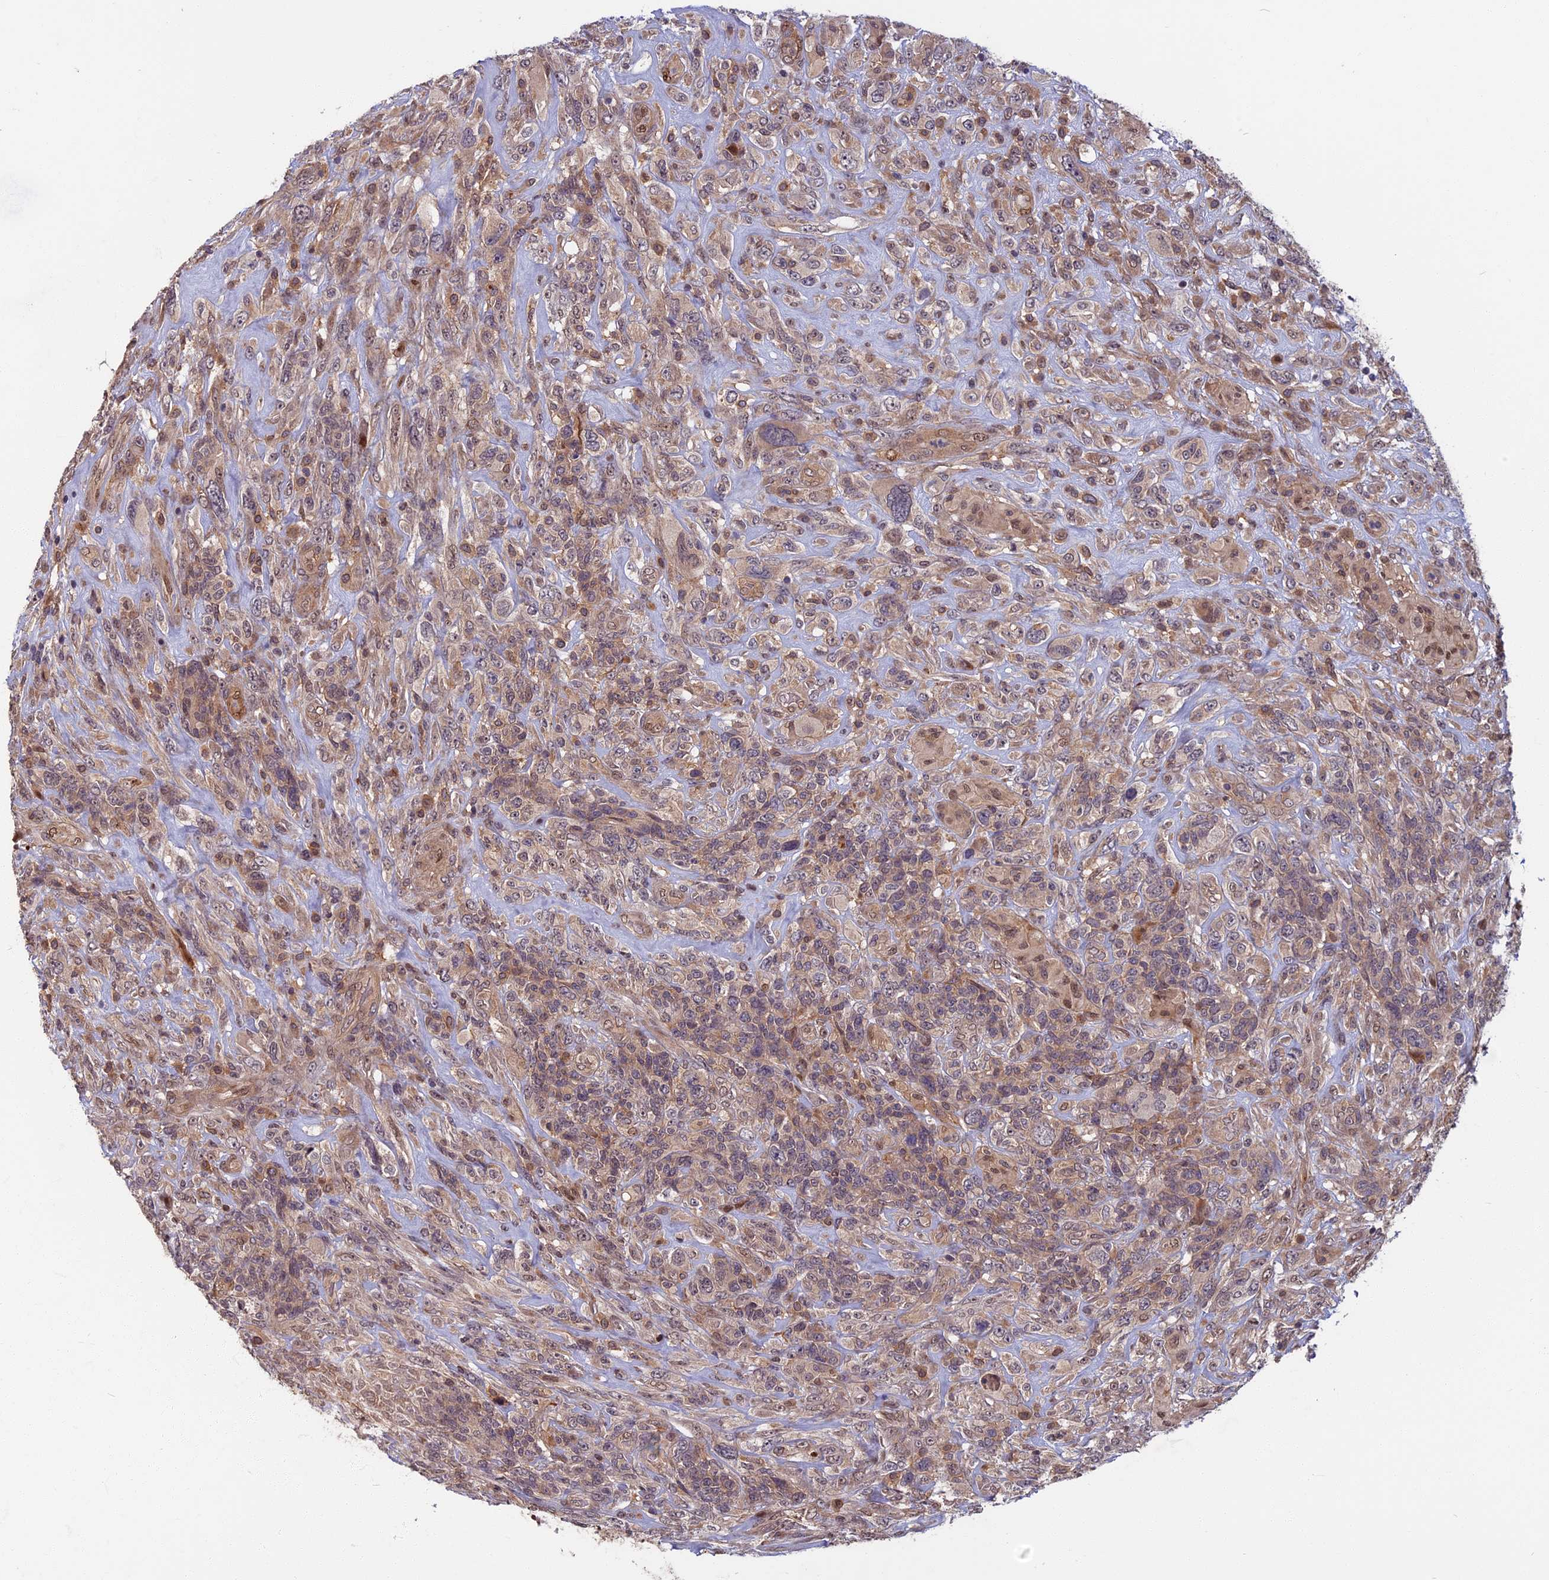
{"staining": {"intensity": "moderate", "quantity": "<25%", "location": "cytoplasmic/membranous,nuclear"}, "tissue": "glioma", "cell_type": "Tumor cells", "image_type": "cancer", "snomed": [{"axis": "morphology", "description": "Glioma, malignant, High grade"}, {"axis": "topography", "description": "Brain"}], "caption": "Protein positivity by immunohistochemistry (IHC) shows moderate cytoplasmic/membranous and nuclear staining in about <25% of tumor cells in glioma.", "gene": "SPG11", "patient": {"sex": "male", "age": 61}}